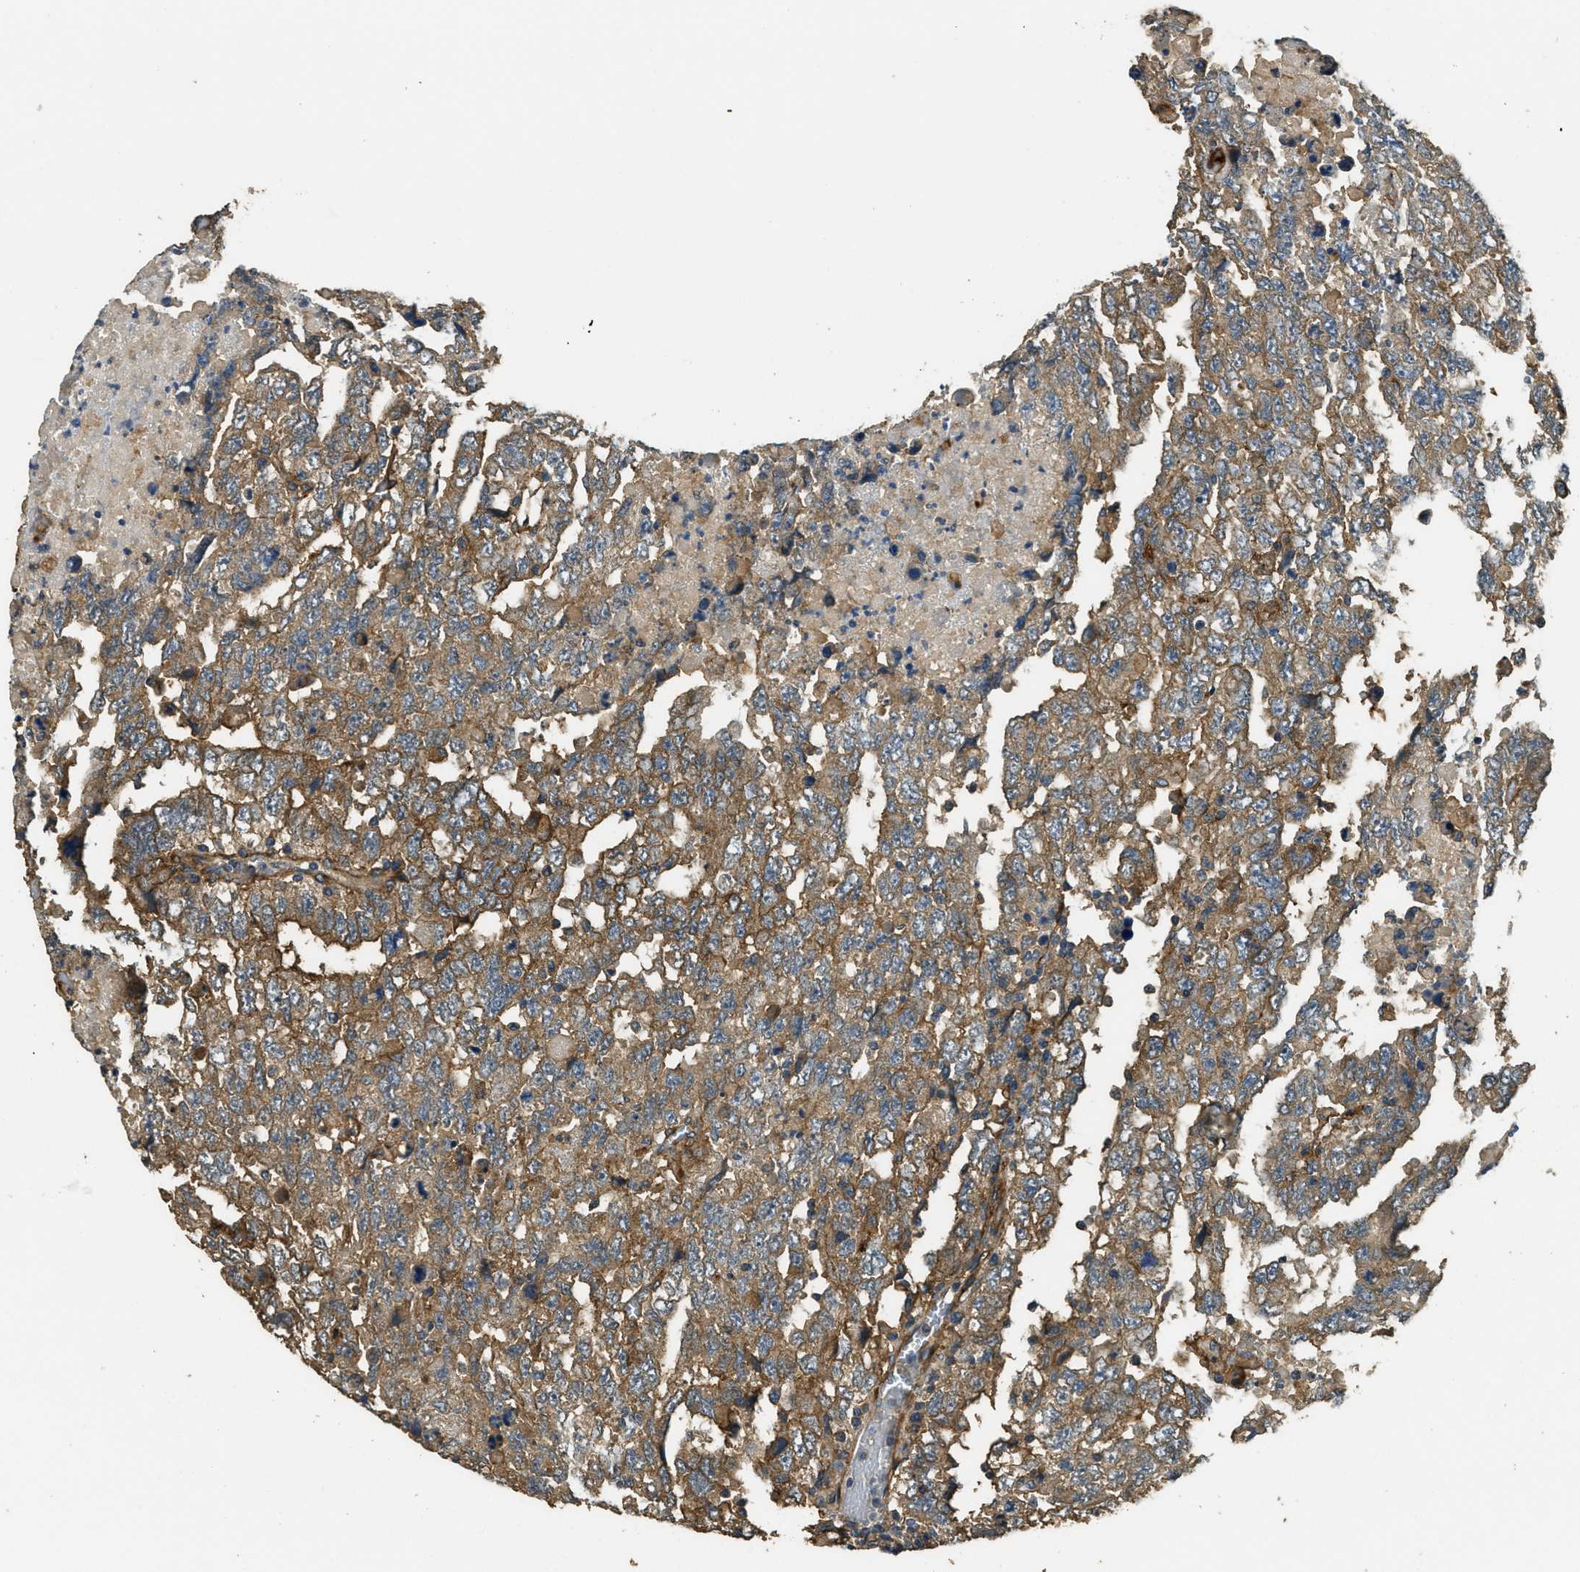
{"staining": {"intensity": "moderate", "quantity": ">75%", "location": "cytoplasmic/membranous"}, "tissue": "testis cancer", "cell_type": "Tumor cells", "image_type": "cancer", "snomed": [{"axis": "morphology", "description": "Carcinoma, Embryonal, NOS"}, {"axis": "topography", "description": "Testis"}], "caption": "The immunohistochemical stain highlights moderate cytoplasmic/membranous expression in tumor cells of testis embryonal carcinoma tissue. The staining was performed using DAB (3,3'-diaminobenzidine), with brown indicating positive protein expression. Nuclei are stained blue with hematoxylin.", "gene": "CD276", "patient": {"sex": "male", "age": 36}}